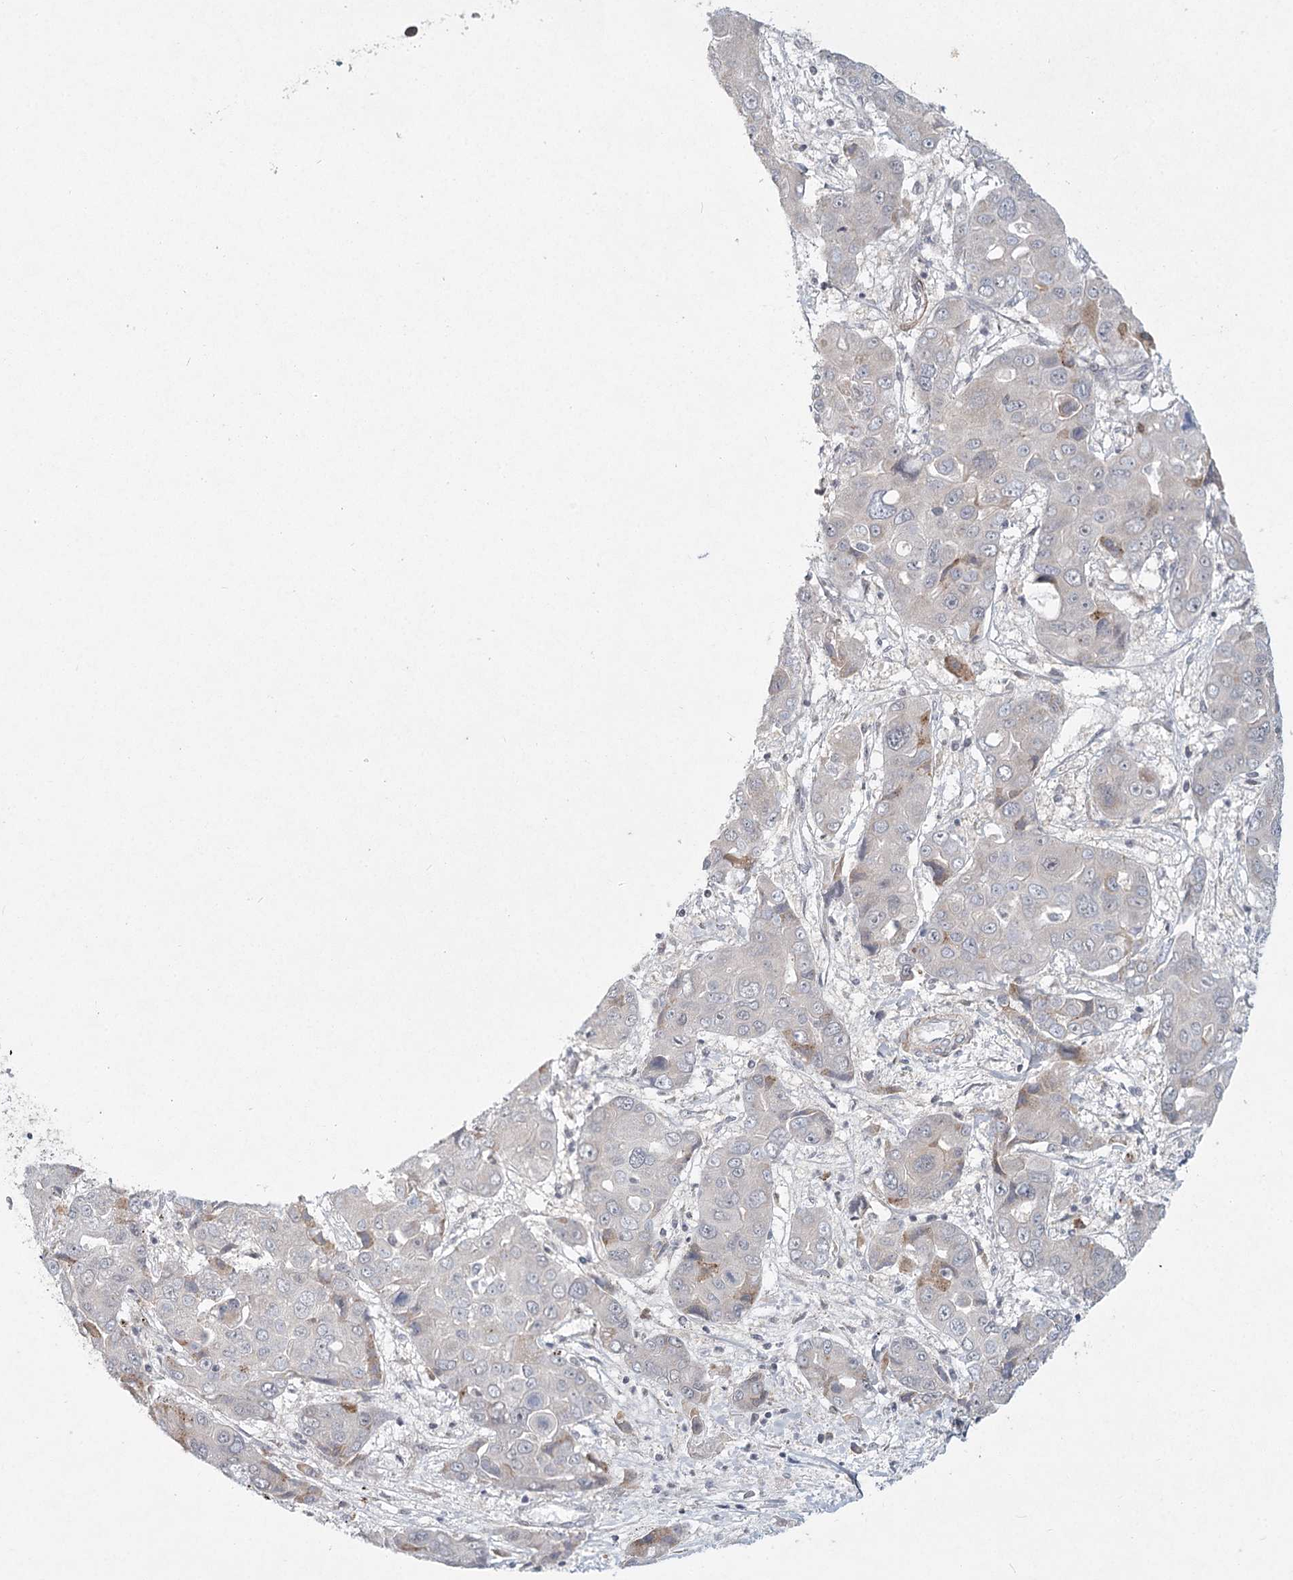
{"staining": {"intensity": "negative", "quantity": "none", "location": "none"}, "tissue": "liver cancer", "cell_type": "Tumor cells", "image_type": "cancer", "snomed": [{"axis": "morphology", "description": "Cholangiocarcinoma"}, {"axis": "topography", "description": "Liver"}], "caption": "Cholangiocarcinoma (liver) stained for a protein using IHC demonstrates no staining tumor cells.", "gene": "MEPE", "patient": {"sex": "male", "age": 67}}